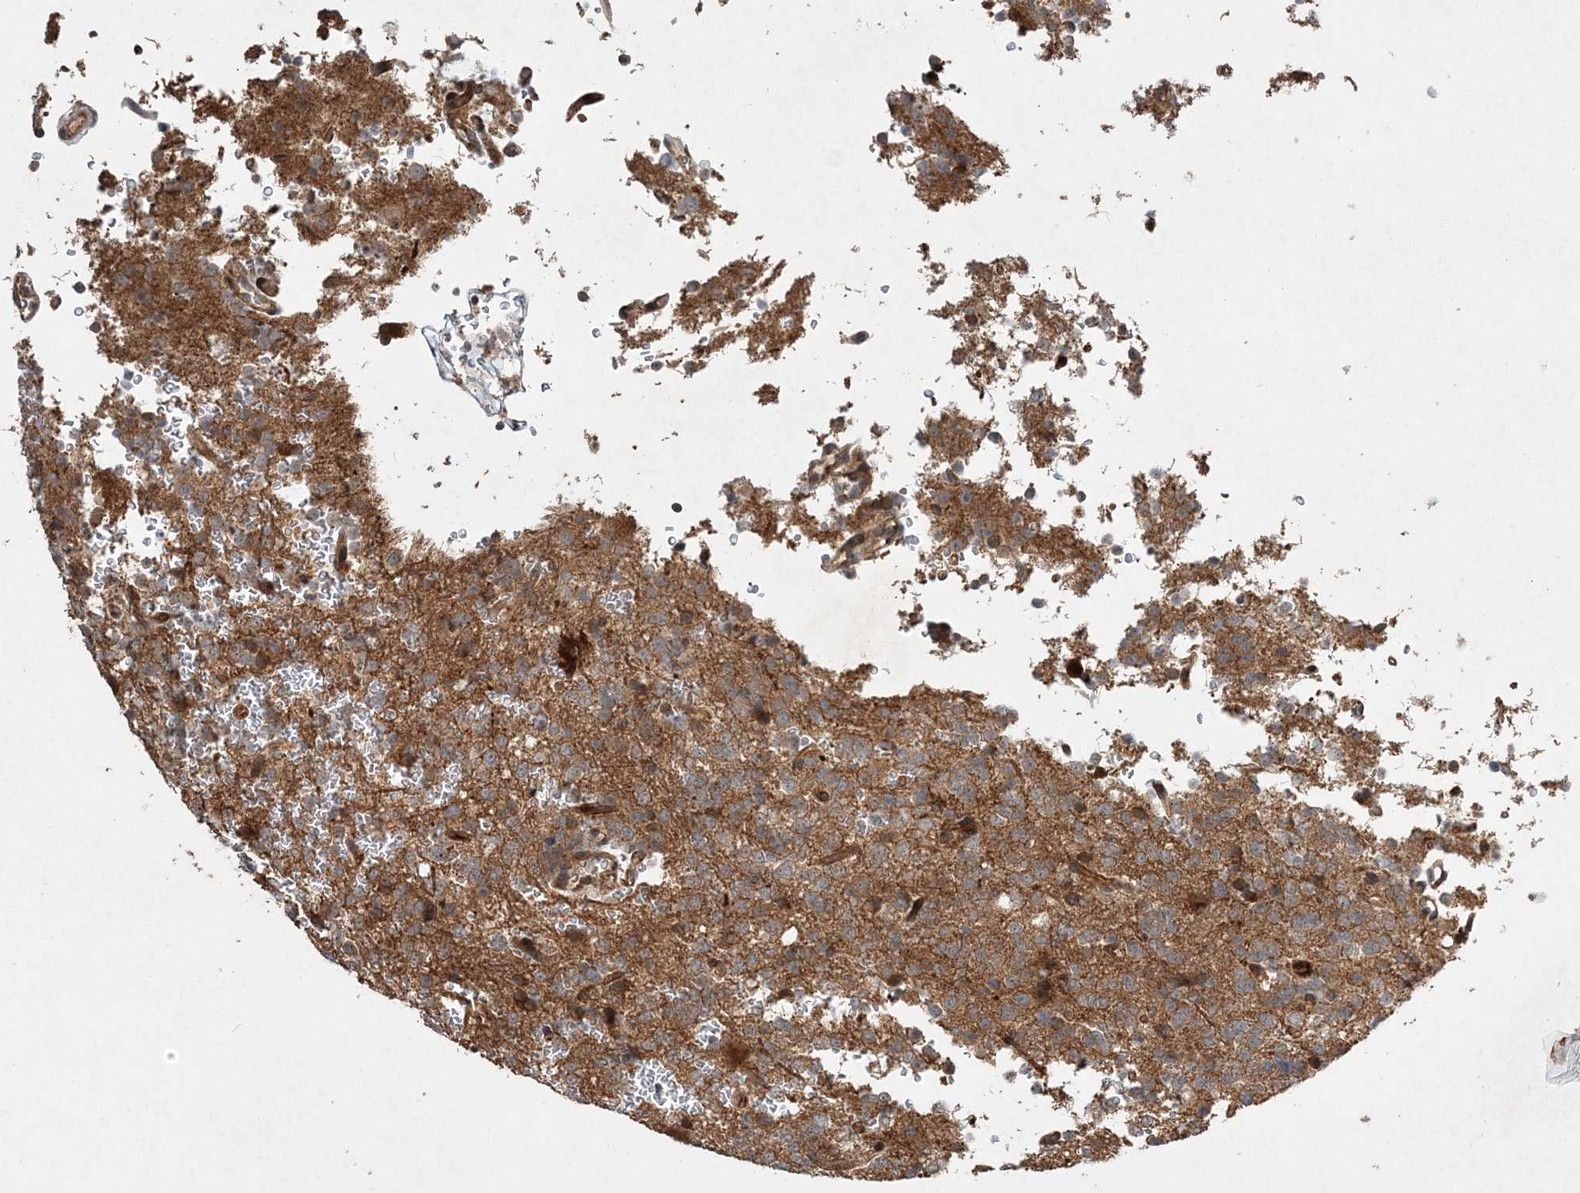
{"staining": {"intensity": "moderate", "quantity": ">75%", "location": "cytoplasmic/membranous"}, "tissue": "glioma", "cell_type": "Tumor cells", "image_type": "cancer", "snomed": [{"axis": "morphology", "description": "Glioma, malignant, High grade"}, {"axis": "topography", "description": "Brain"}], "caption": "Tumor cells demonstrate medium levels of moderate cytoplasmic/membranous expression in about >75% of cells in human glioma. (DAB IHC, brown staining for protein, blue staining for nuclei).", "gene": "UBTD2", "patient": {"sex": "female", "age": 62}}